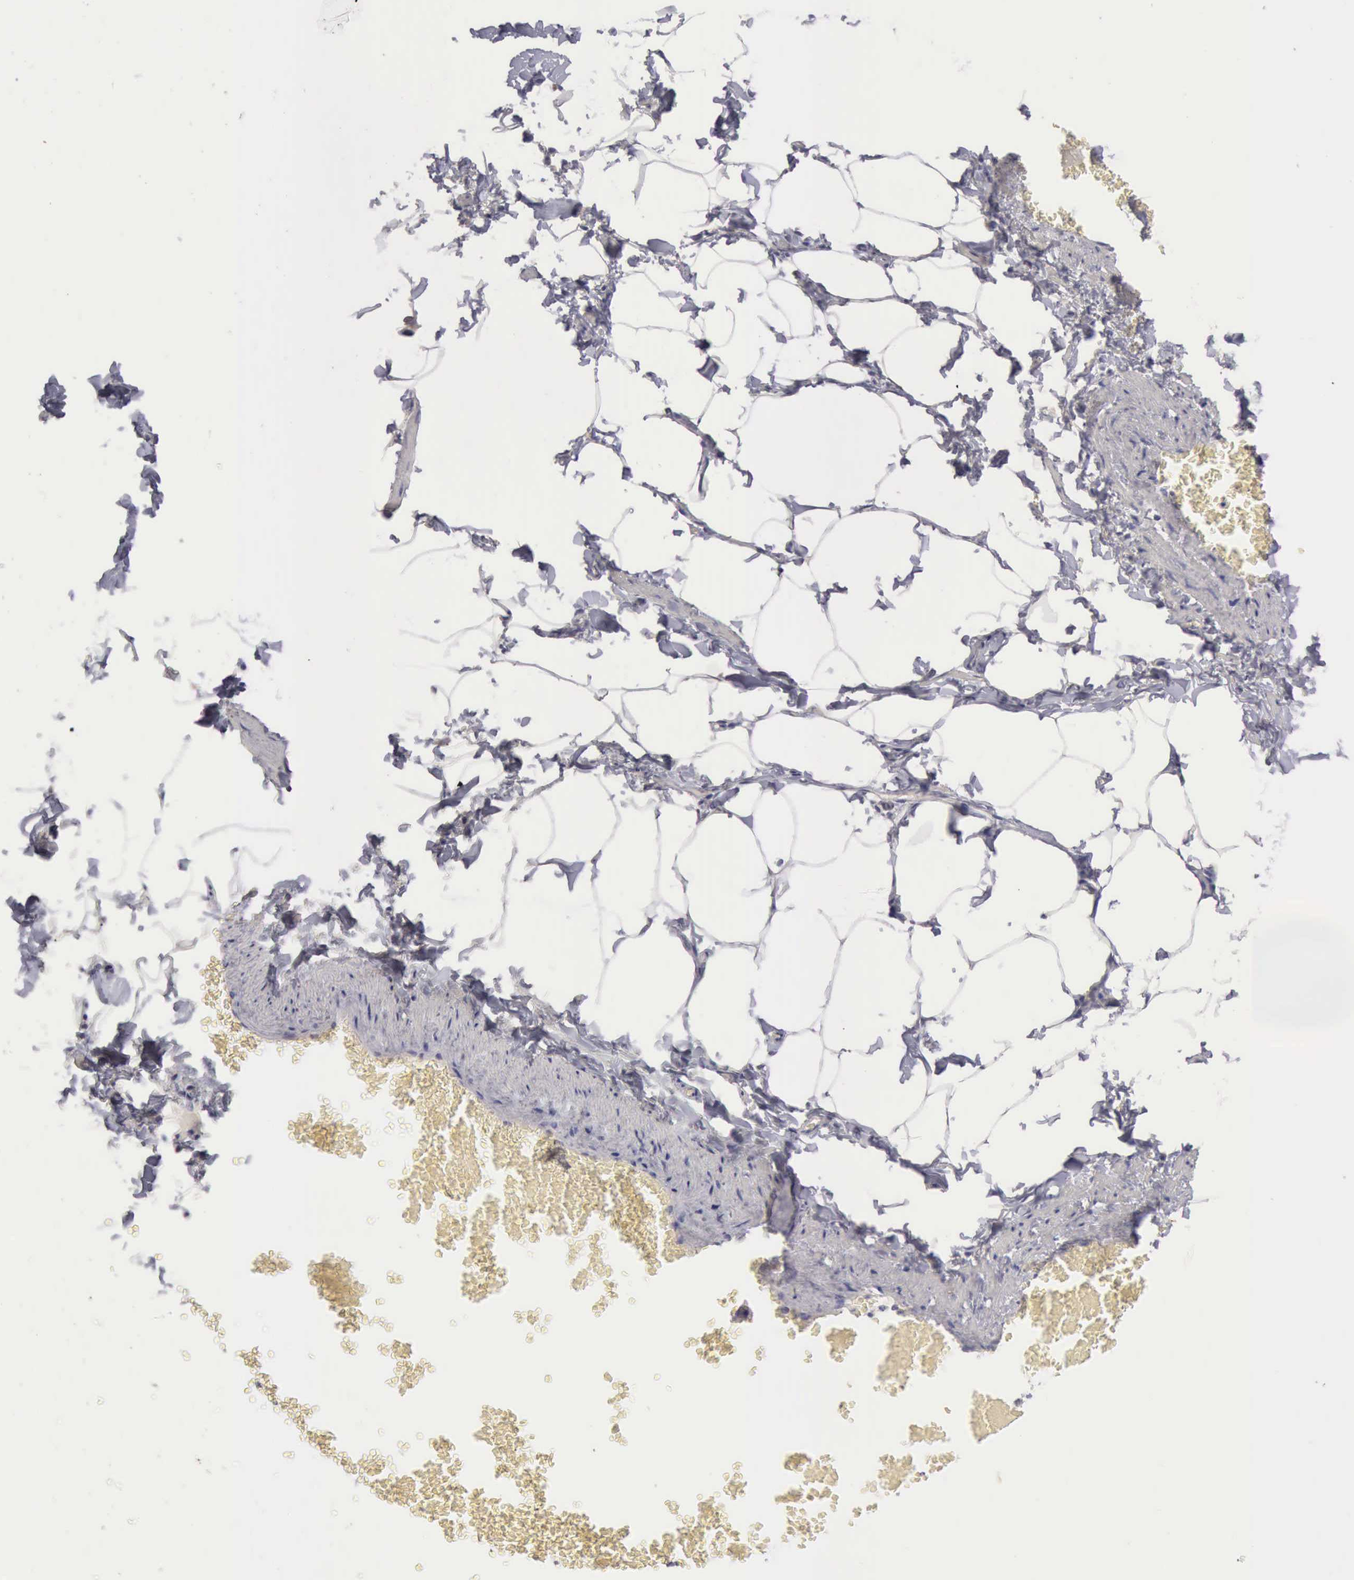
{"staining": {"intensity": "negative", "quantity": "none", "location": "none"}, "tissue": "adipose tissue", "cell_type": "Adipocytes", "image_type": "normal", "snomed": [{"axis": "morphology", "description": "Normal tissue, NOS"}, {"axis": "topography", "description": "Vascular tissue"}], "caption": "A high-resolution photomicrograph shows IHC staining of normal adipose tissue, which displays no significant positivity in adipocytes.", "gene": "CTSS", "patient": {"sex": "male", "age": 41}}